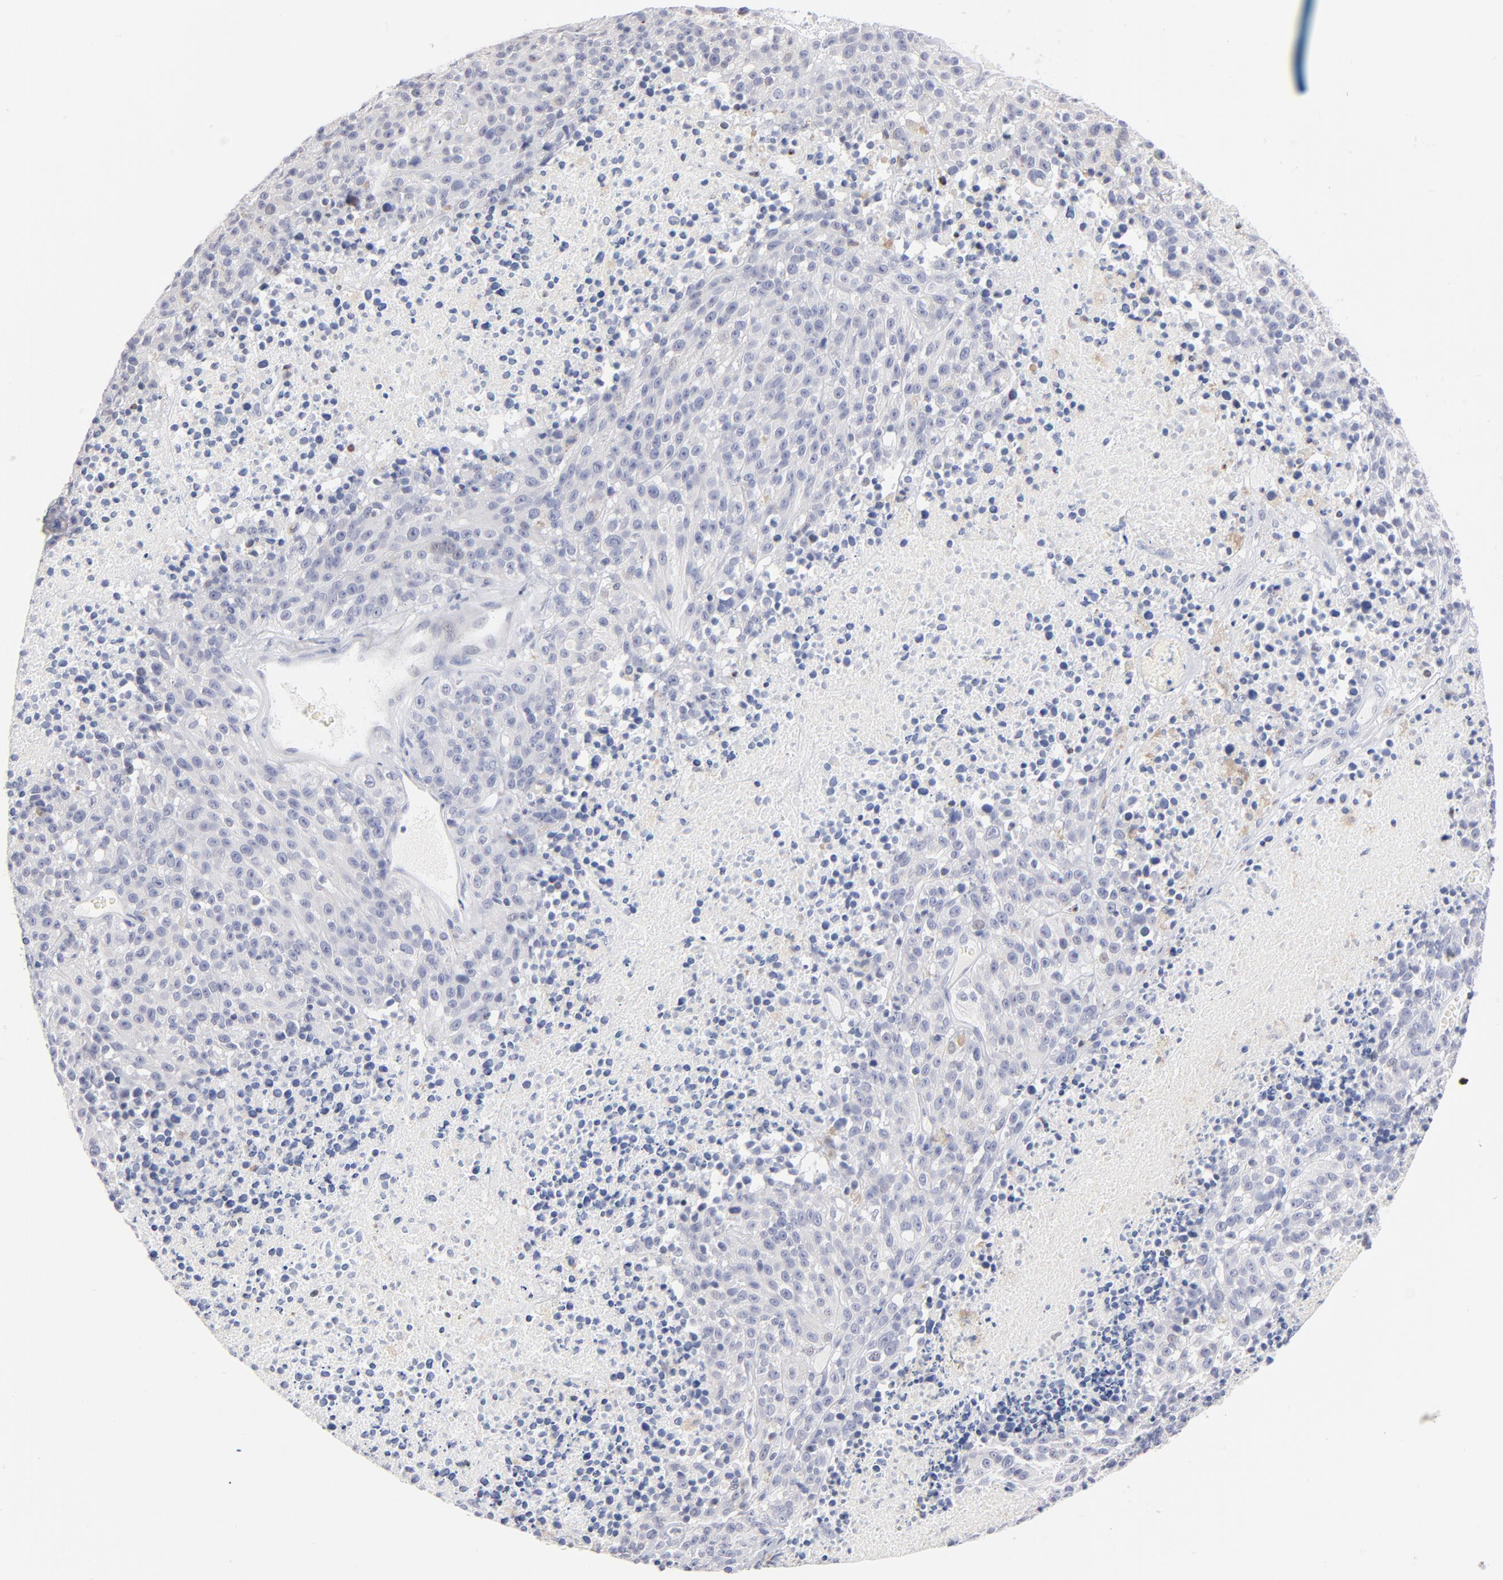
{"staining": {"intensity": "negative", "quantity": "none", "location": "none"}, "tissue": "melanoma", "cell_type": "Tumor cells", "image_type": "cancer", "snomed": [{"axis": "morphology", "description": "Malignant melanoma, Metastatic site"}, {"axis": "topography", "description": "Cerebral cortex"}], "caption": "Immunohistochemical staining of melanoma demonstrates no significant expression in tumor cells.", "gene": "KHNYN", "patient": {"sex": "female", "age": 52}}